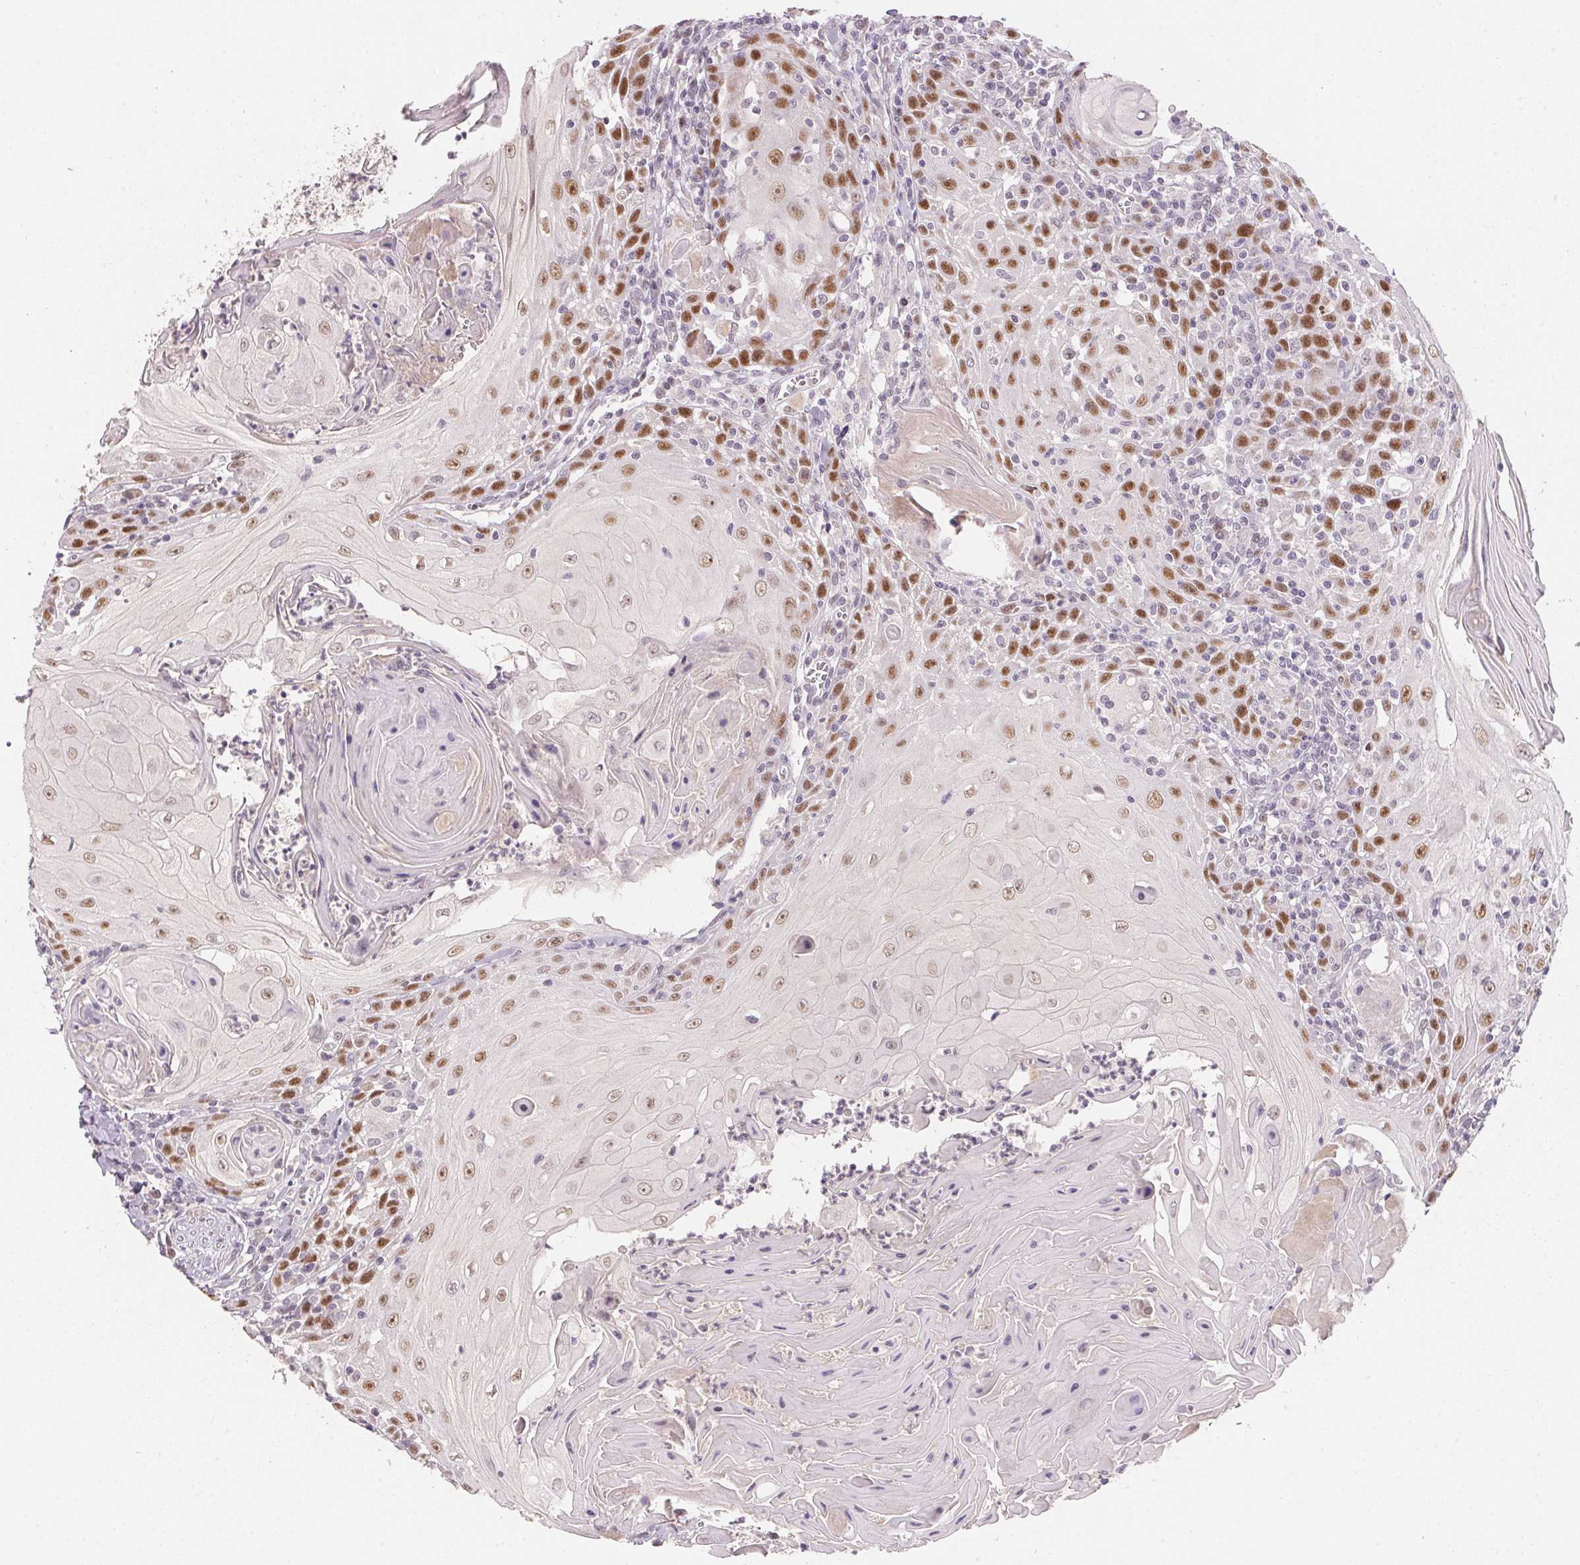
{"staining": {"intensity": "moderate", "quantity": "25%-75%", "location": "nuclear"}, "tissue": "head and neck cancer", "cell_type": "Tumor cells", "image_type": "cancer", "snomed": [{"axis": "morphology", "description": "Squamous cell carcinoma, NOS"}, {"axis": "topography", "description": "Head-Neck"}], "caption": "The image reveals immunohistochemical staining of squamous cell carcinoma (head and neck). There is moderate nuclear positivity is appreciated in approximately 25%-75% of tumor cells. (DAB (3,3'-diaminobenzidine) = brown stain, brightfield microscopy at high magnification).", "gene": "POLR3G", "patient": {"sex": "male", "age": 52}}